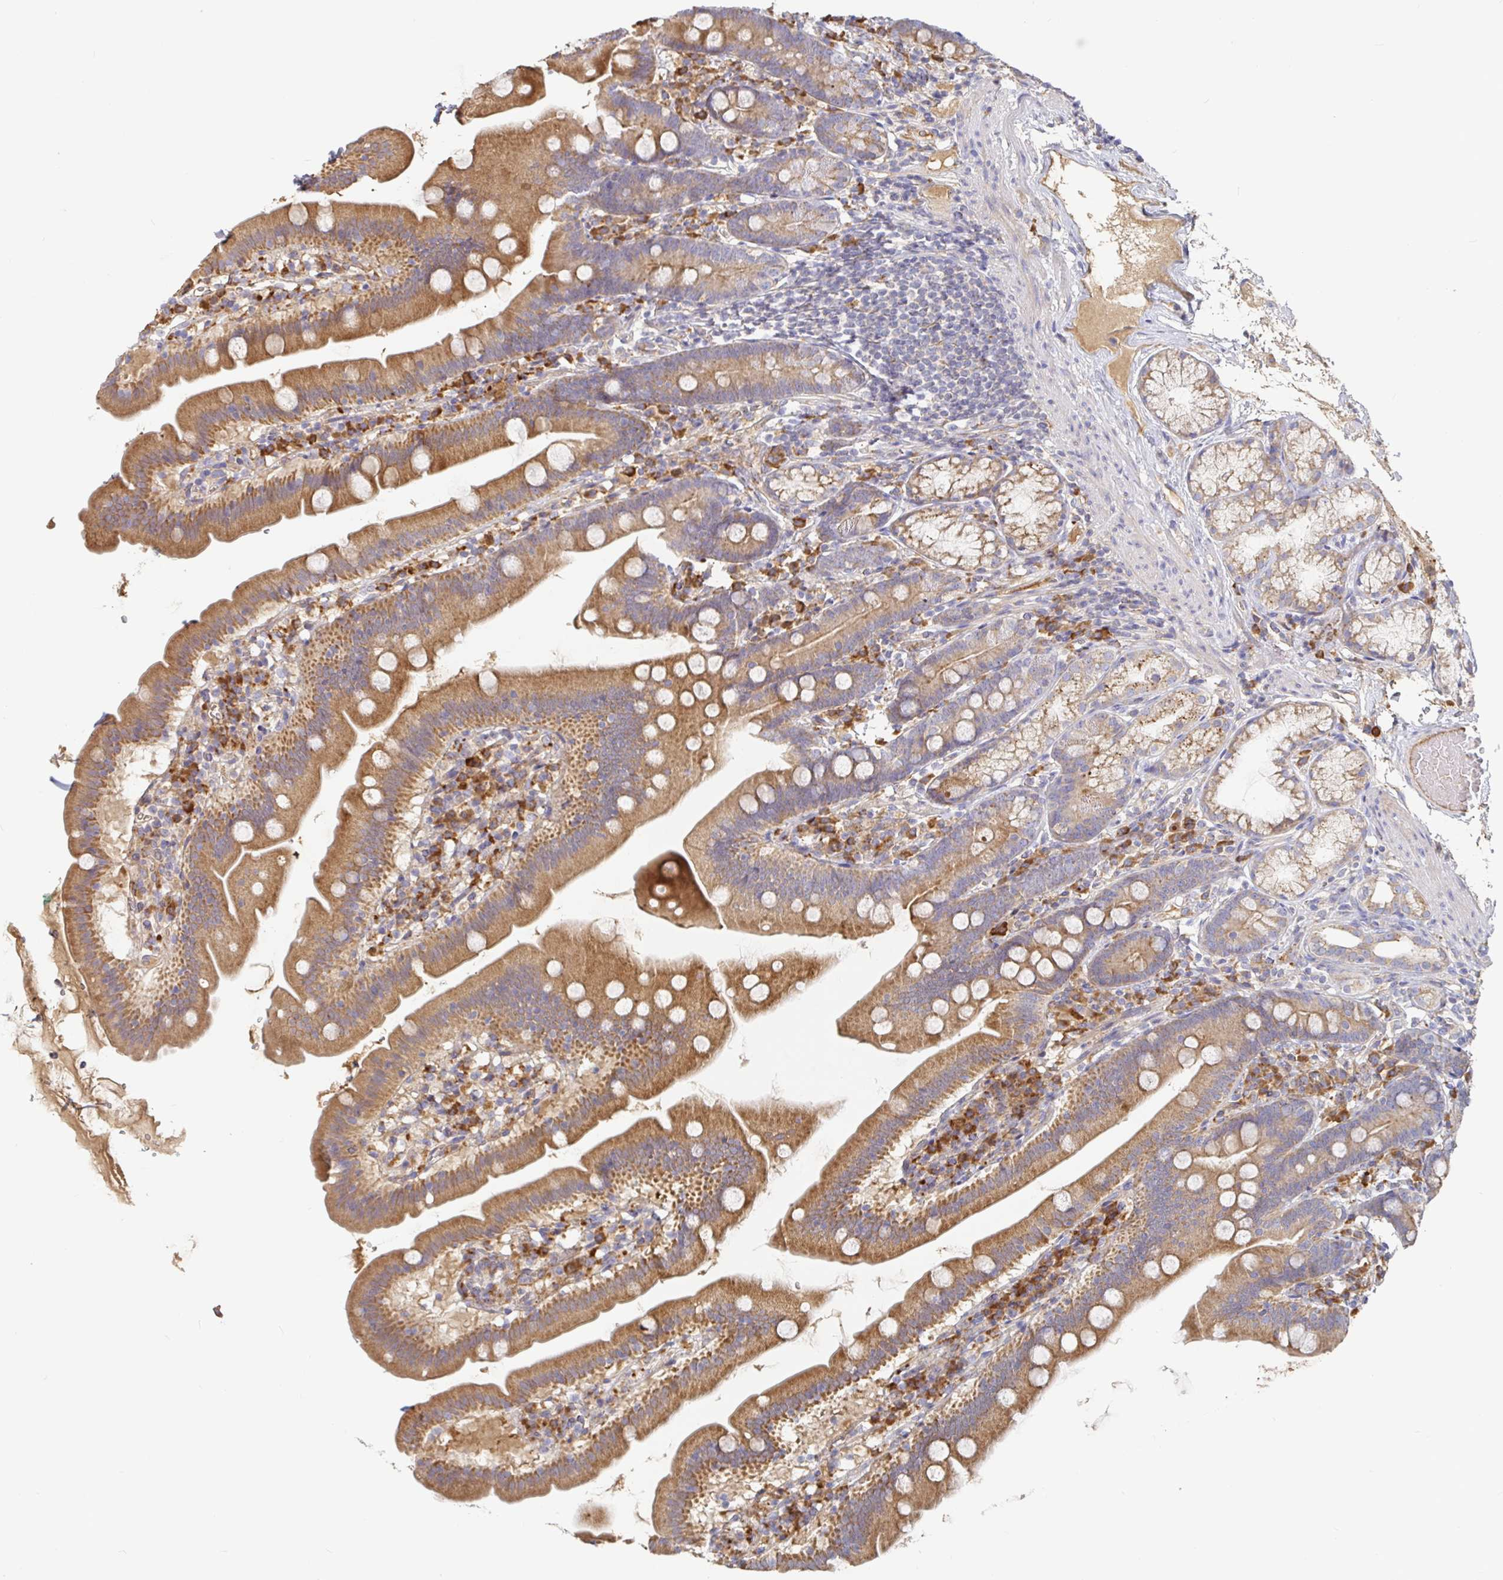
{"staining": {"intensity": "moderate", "quantity": ">75%", "location": "cytoplasmic/membranous"}, "tissue": "duodenum", "cell_type": "Glandular cells", "image_type": "normal", "snomed": [{"axis": "morphology", "description": "Normal tissue, NOS"}, {"axis": "topography", "description": "Duodenum"}], "caption": "Immunohistochemistry (IHC) histopathology image of benign duodenum: duodenum stained using immunohistochemistry (IHC) shows medium levels of moderate protein expression localized specifically in the cytoplasmic/membranous of glandular cells, appearing as a cytoplasmic/membranous brown color.", "gene": "IRAK2", "patient": {"sex": "female", "age": 67}}